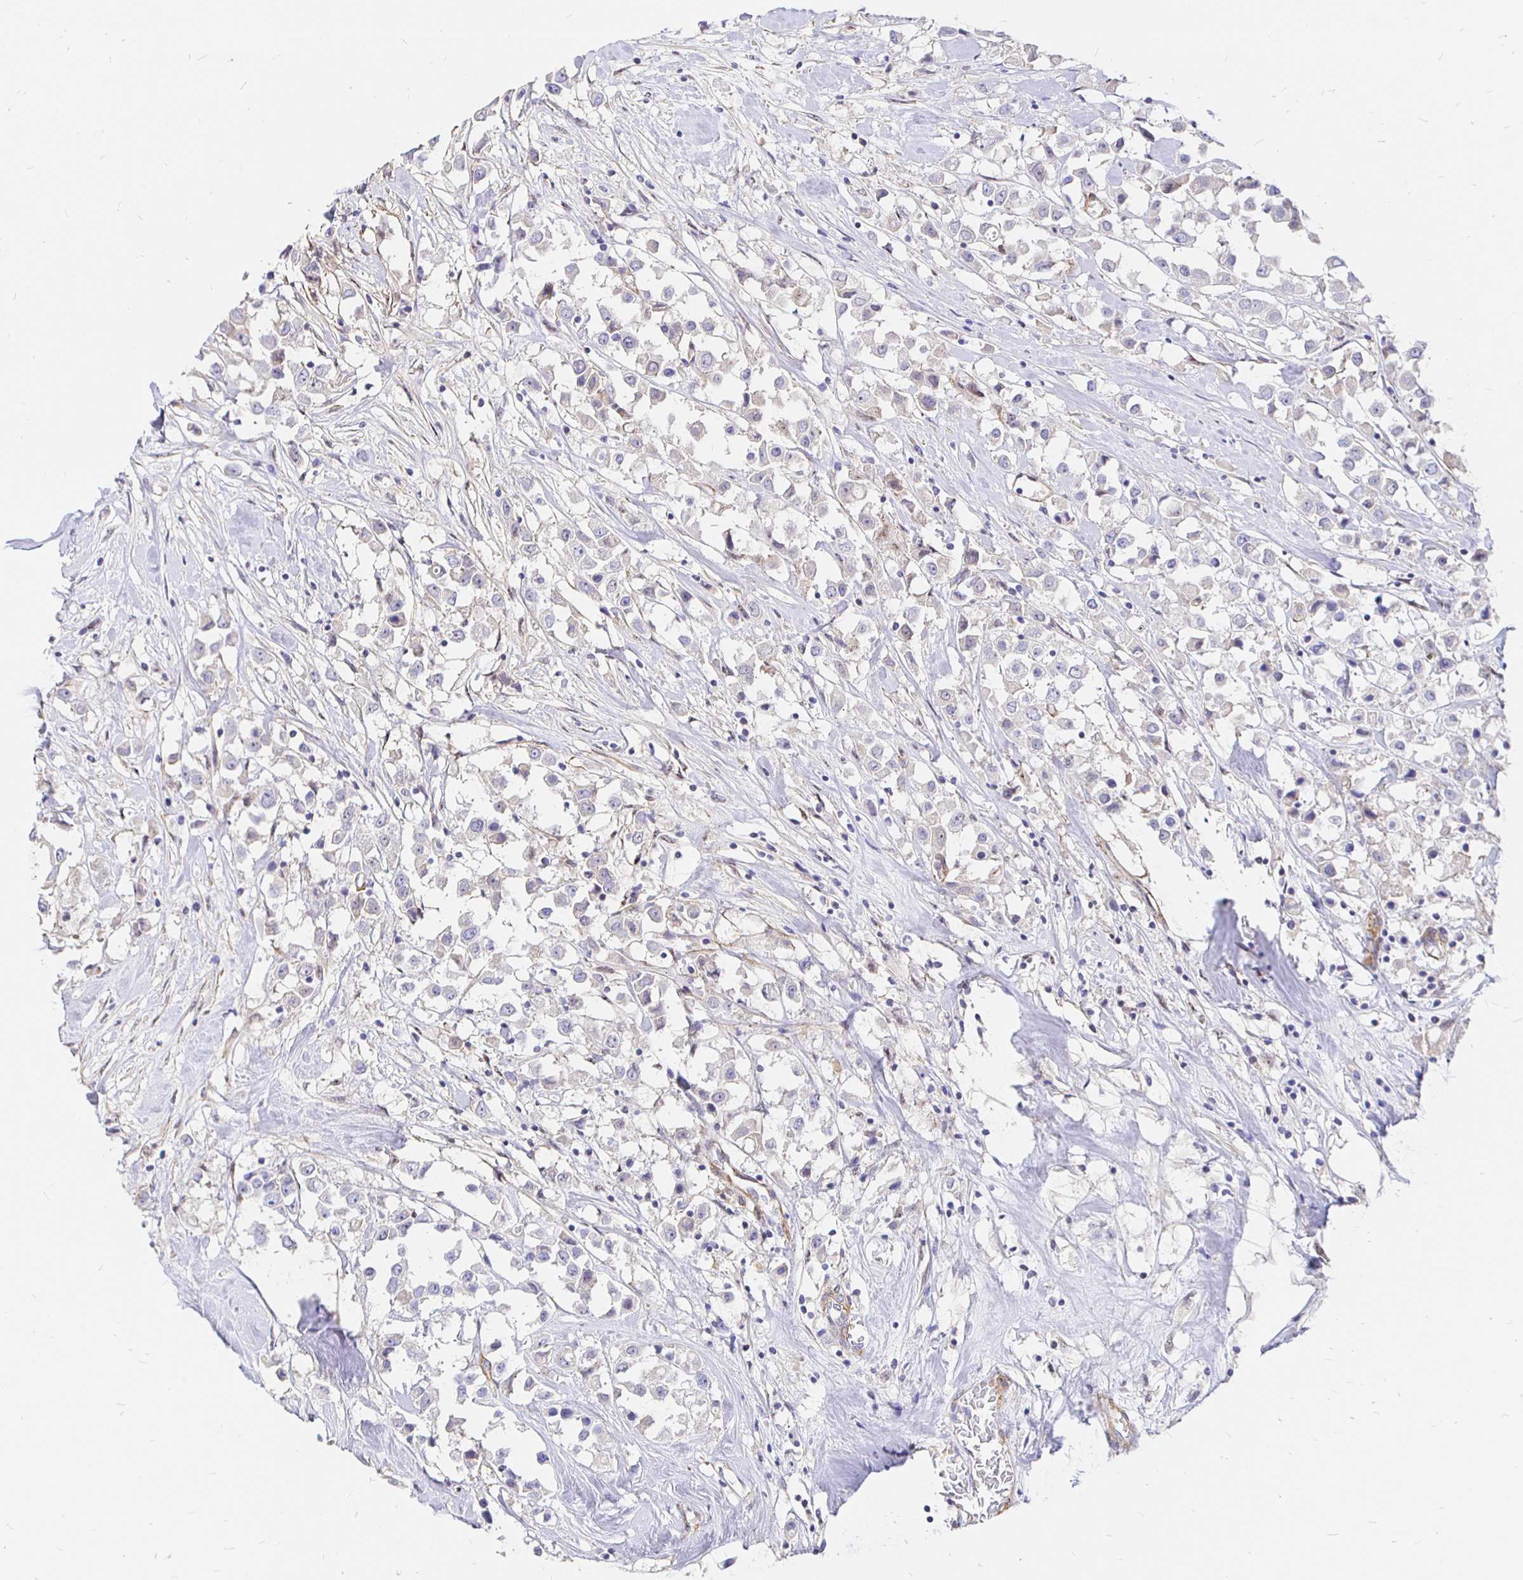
{"staining": {"intensity": "negative", "quantity": "none", "location": "none"}, "tissue": "breast cancer", "cell_type": "Tumor cells", "image_type": "cancer", "snomed": [{"axis": "morphology", "description": "Duct carcinoma"}, {"axis": "topography", "description": "Breast"}], "caption": "Immunohistochemistry micrograph of neoplastic tissue: breast intraductal carcinoma stained with DAB shows no significant protein expression in tumor cells. The staining is performed using DAB brown chromogen with nuclei counter-stained in using hematoxylin.", "gene": "PALM2AKAP2", "patient": {"sex": "female", "age": 61}}